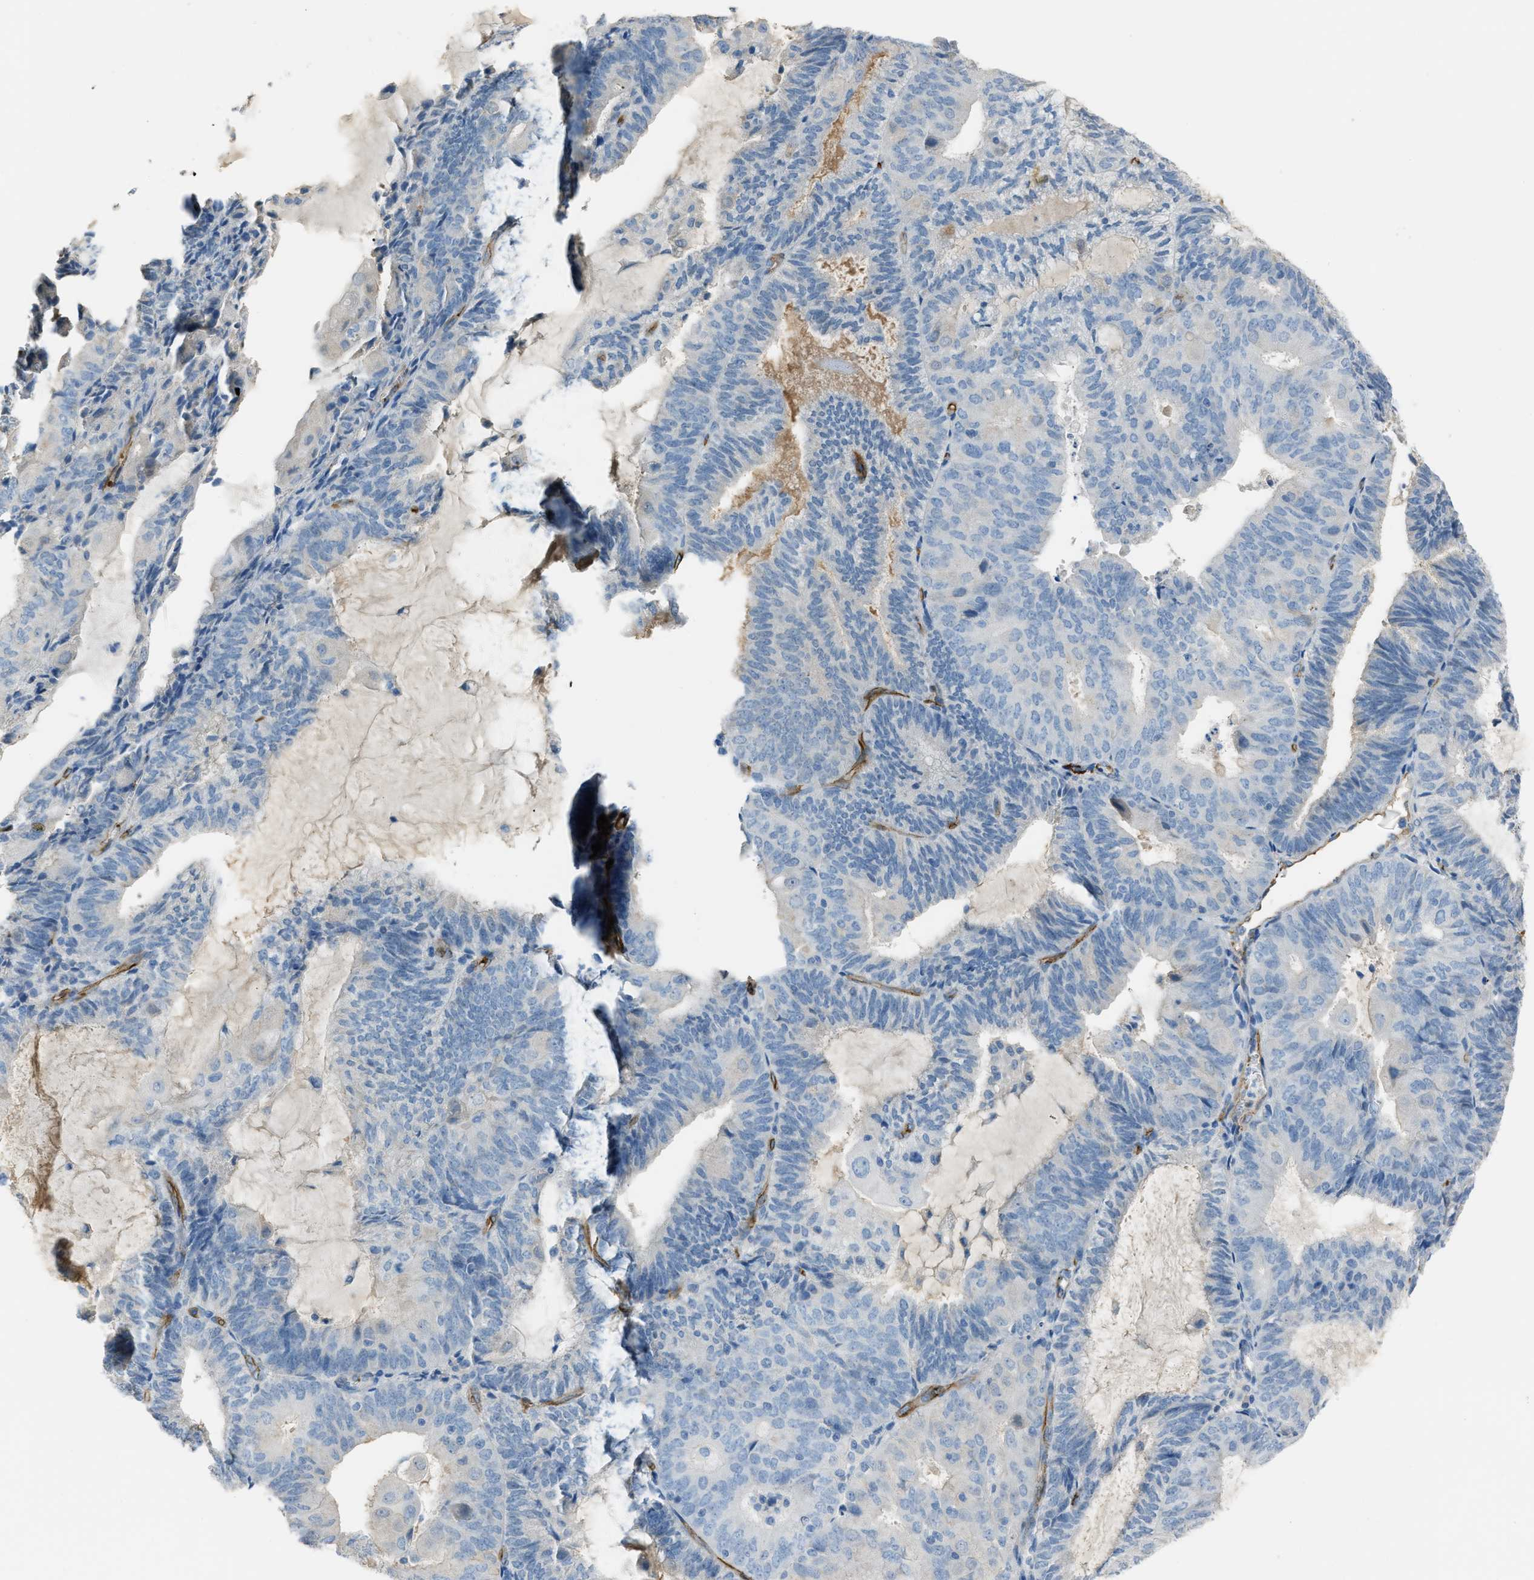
{"staining": {"intensity": "negative", "quantity": "none", "location": "none"}, "tissue": "endometrial cancer", "cell_type": "Tumor cells", "image_type": "cancer", "snomed": [{"axis": "morphology", "description": "Adenocarcinoma, NOS"}, {"axis": "topography", "description": "Endometrium"}], "caption": "The histopathology image shows no staining of tumor cells in adenocarcinoma (endometrial). (DAB (3,3'-diaminobenzidine) immunohistochemistry visualized using brightfield microscopy, high magnification).", "gene": "SLC22A15", "patient": {"sex": "female", "age": 81}}